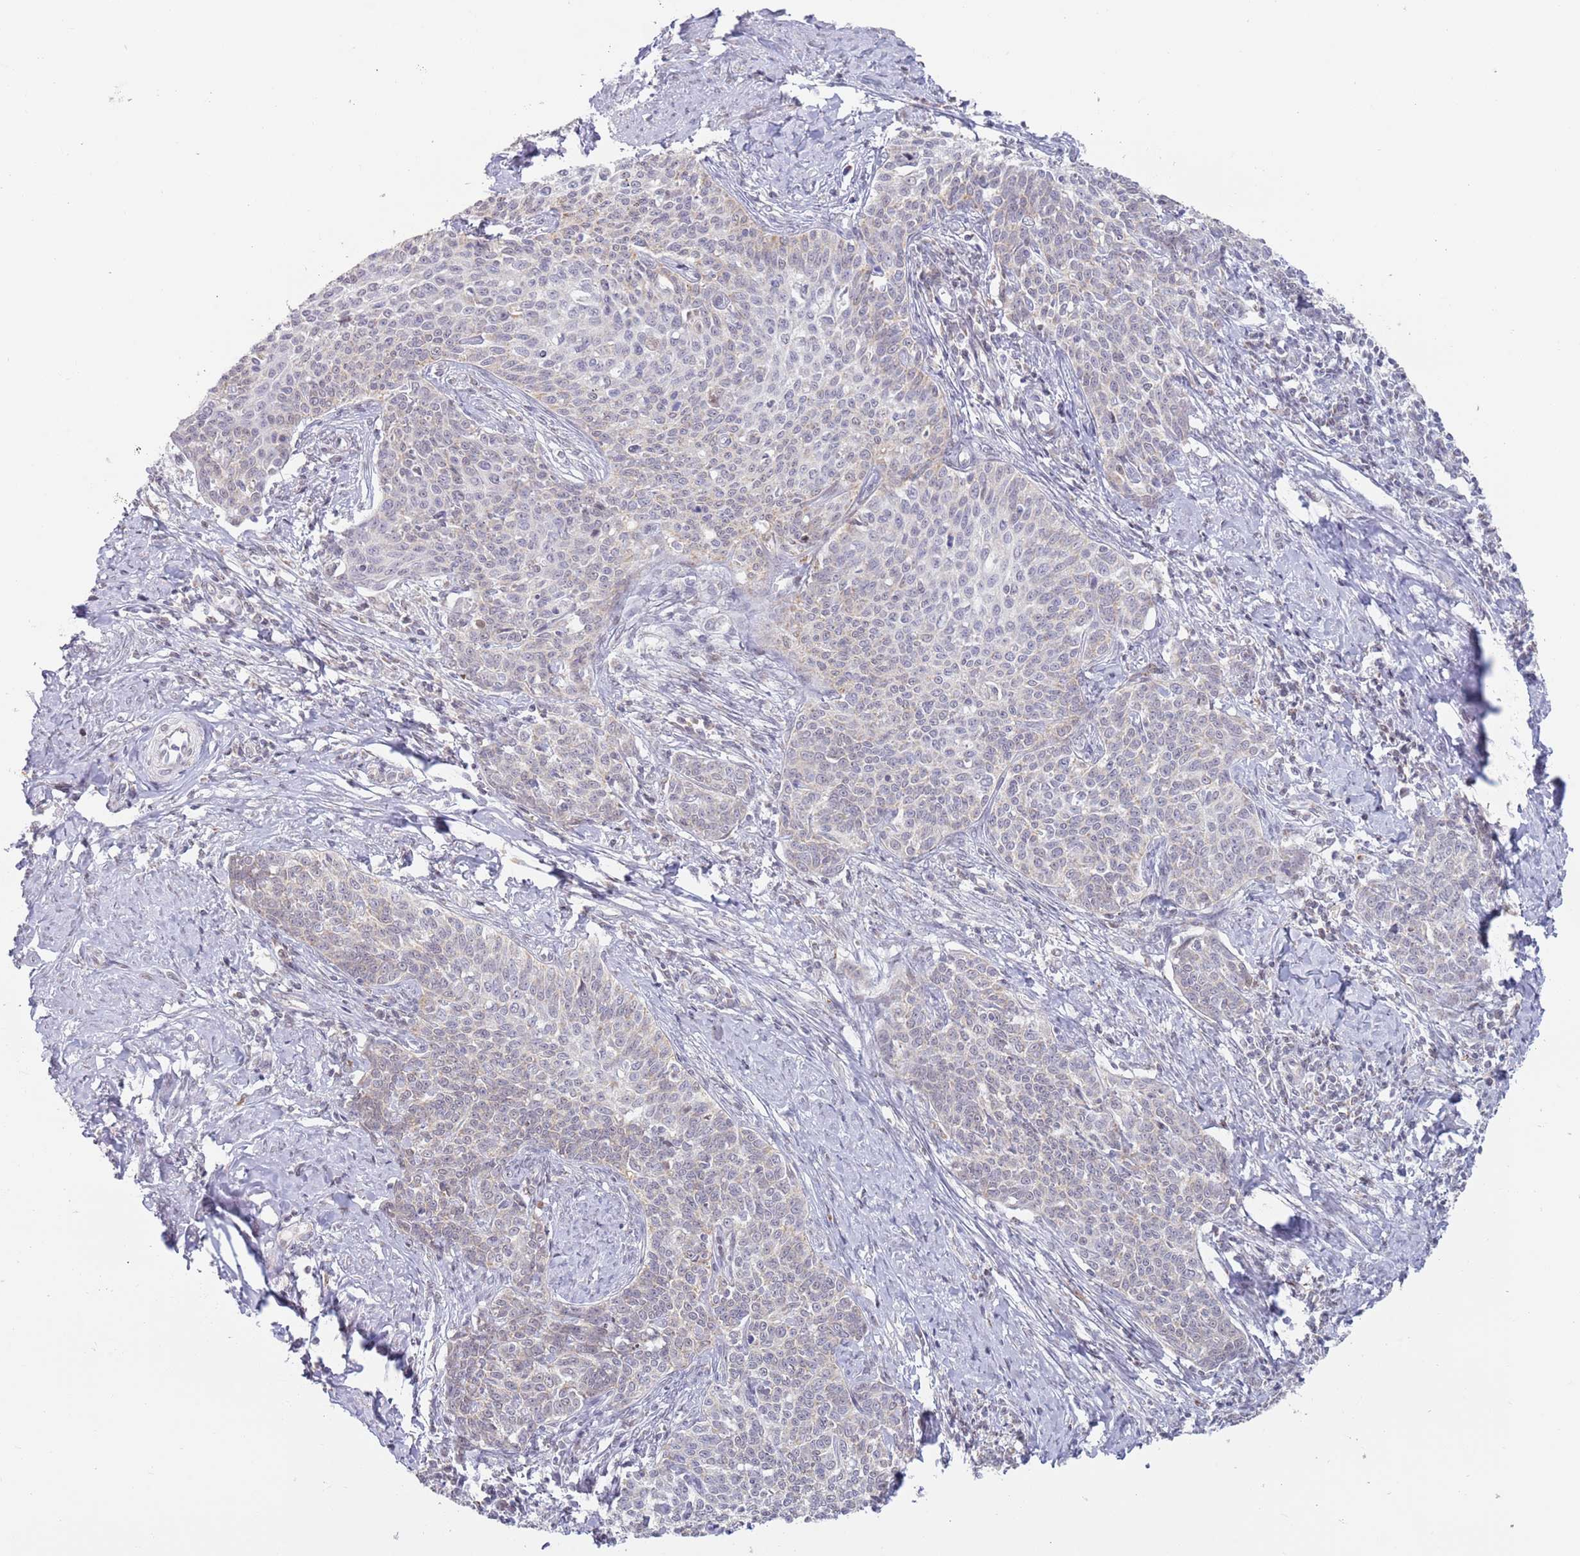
{"staining": {"intensity": "negative", "quantity": "none", "location": "none"}, "tissue": "cervical cancer", "cell_type": "Tumor cells", "image_type": "cancer", "snomed": [{"axis": "morphology", "description": "Squamous cell carcinoma, NOS"}, {"axis": "topography", "description": "Cervix"}], "caption": "DAB (3,3'-diaminobenzidine) immunohistochemical staining of human cervical cancer reveals no significant staining in tumor cells.", "gene": "TIMM13", "patient": {"sex": "female", "age": 39}}